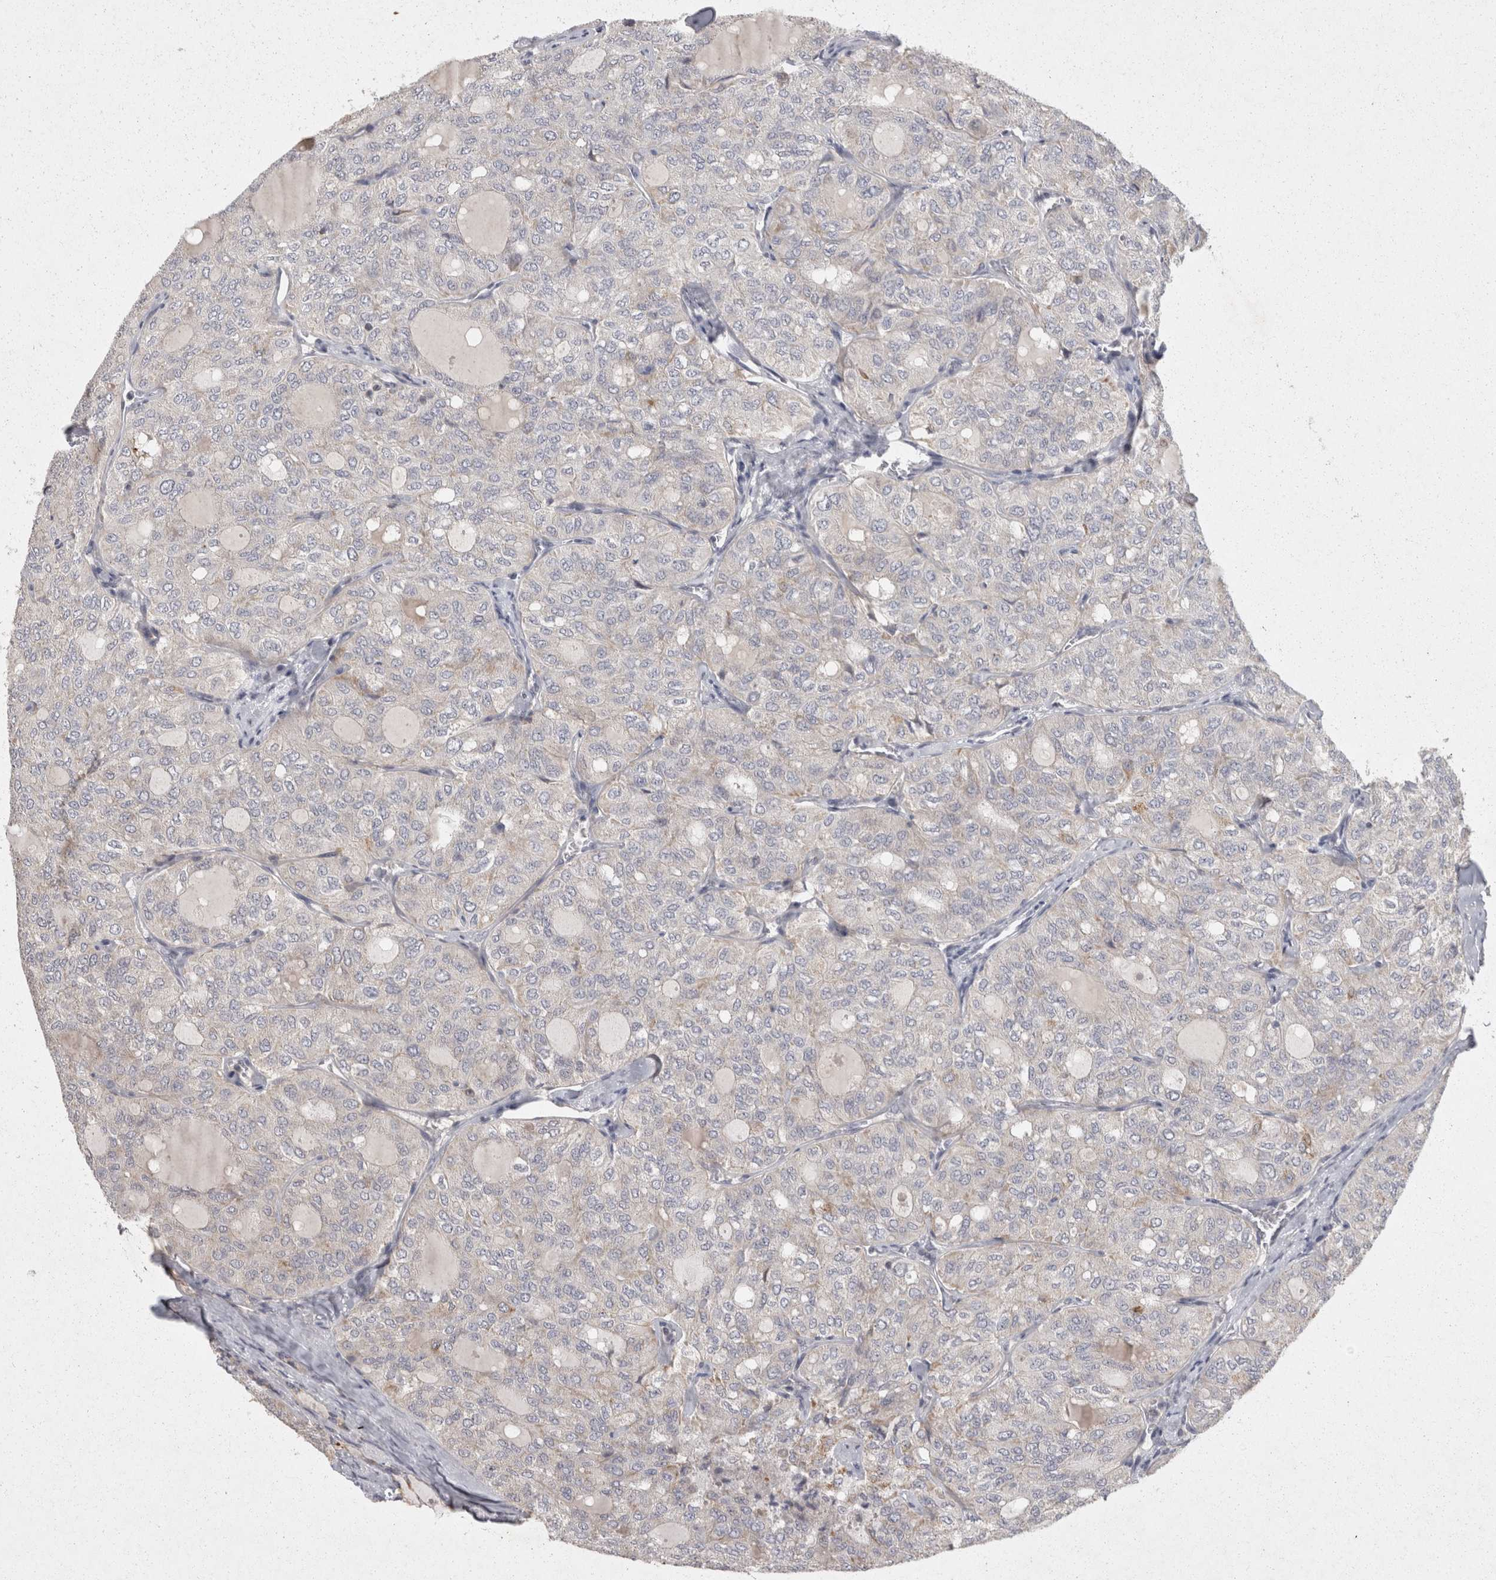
{"staining": {"intensity": "moderate", "quantity": "<25%", "location": "cytoplasmic/membranous"}, "tissue": "thyroid cancer", "cell_type": "Tumor cells", "image_type": "cancer", "snomed": [{"axis": "morphology", "description": "Follicular adenoma carcinoma, NOS"}, {"axis": "topography", "description": "Thyroid gland"}], "caption": "Protein staining of thyroid cancer (follicular adenoma carcinoma) tissue shows moderate cytoplasmic/membranous positivity in approximately <25% of tumor cells. Nuclei are stained in blue.", "gene": "ACAT2", "patient": {"sex": "male", "age": 75}}